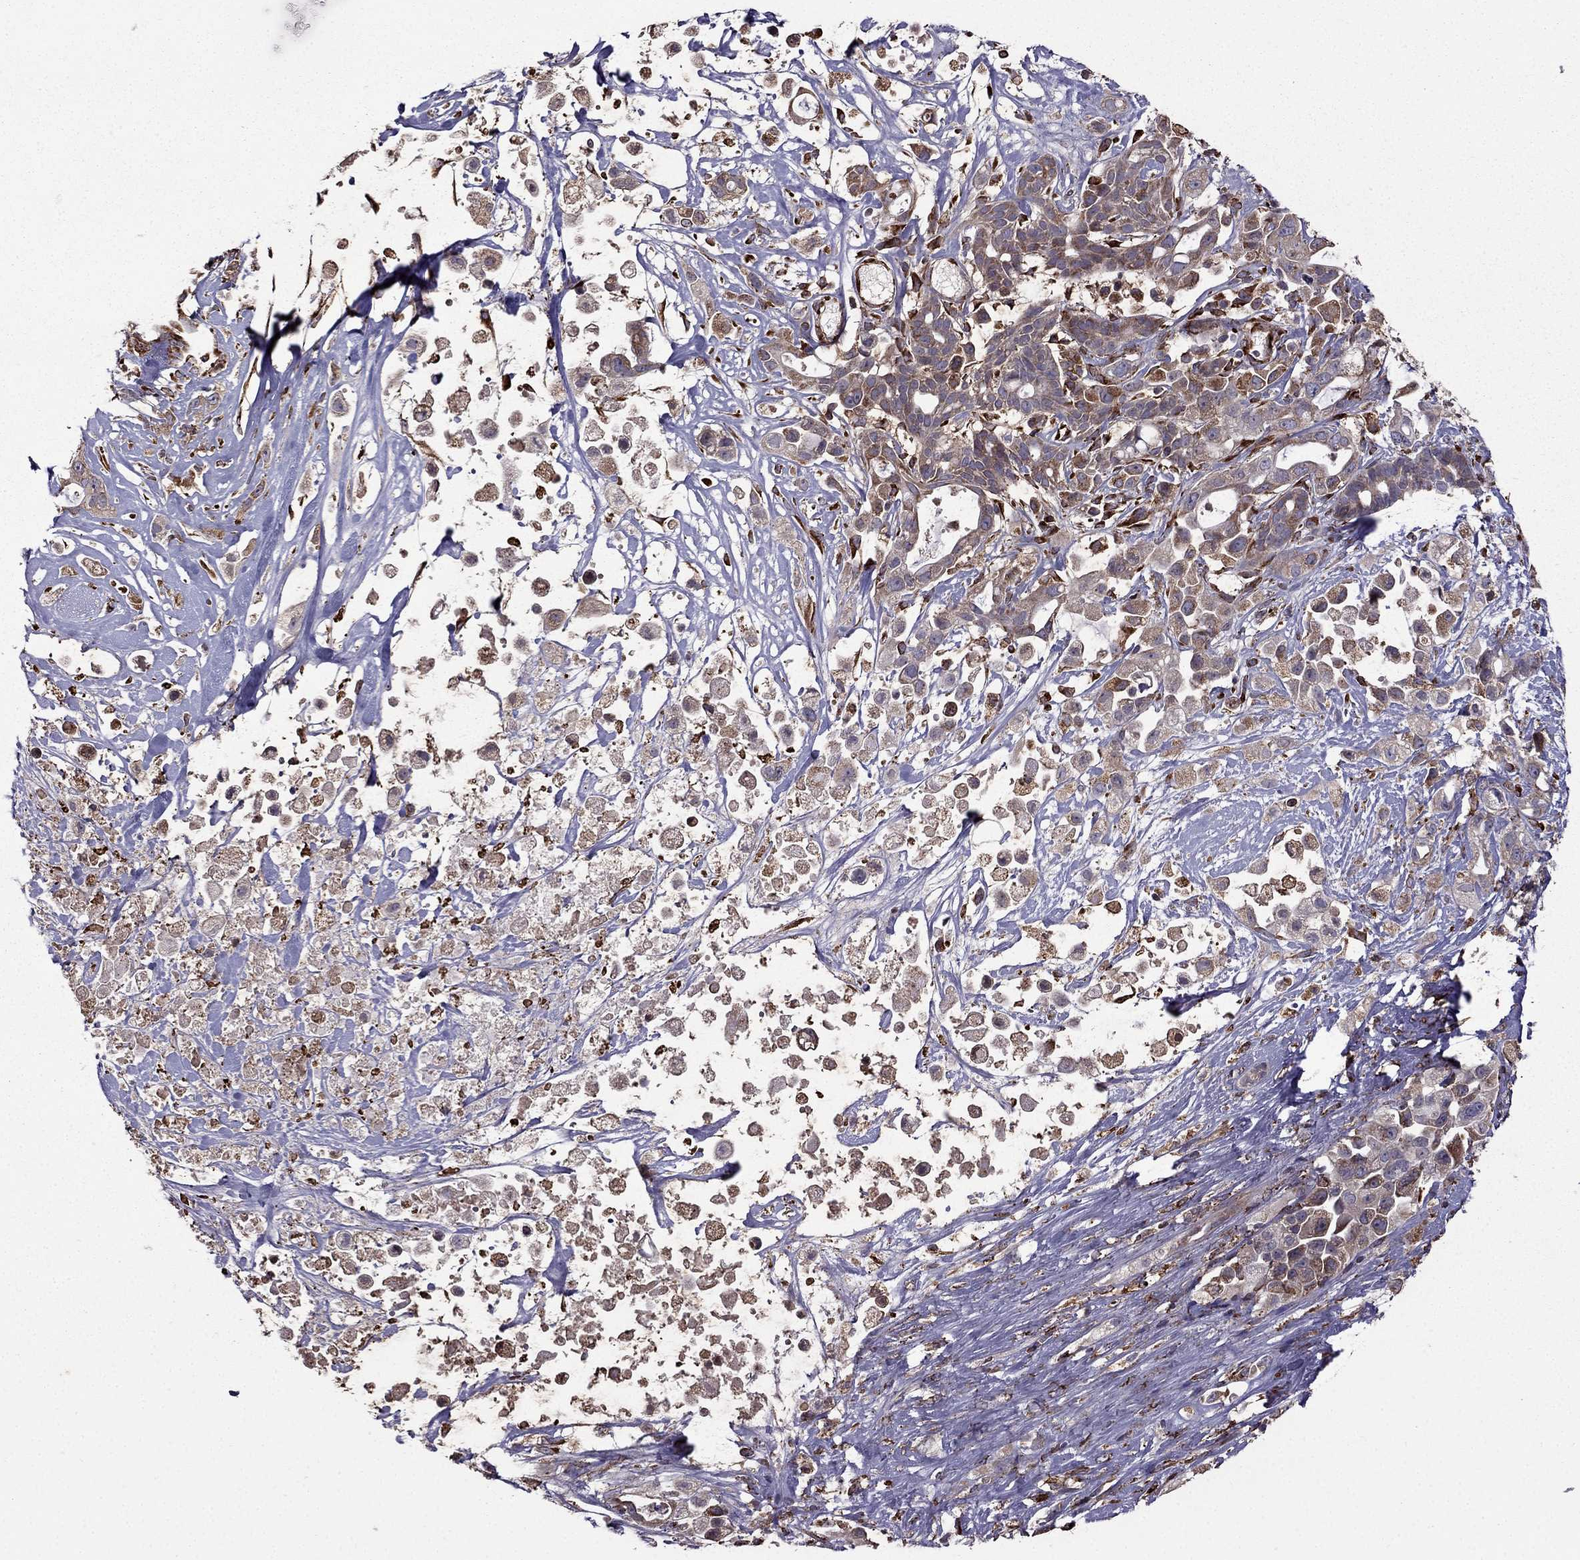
{"staining": {"intensity": "moderate", "quantity": "25%-75%", "location": "cytoplasmic/membranous"}, "tissue": "pancreatic cancer", "cell_type": "Tumor cells", "image_type": "cancer", "snomed": [{"axis": "morphology", "description": "Adenocarcinoma, NOS"}, {"axis": "topography", "description": "Pancreas"}], "caption": "Moderate cytoplasmic/membranous positivity for a protein is appreciated in about 25%-75% of tumor cells of pancreatic cancer (adenocarcinoma) using IHC.", "gene": "IKBIP", "patient": {"sex": "male", "age": 44}}